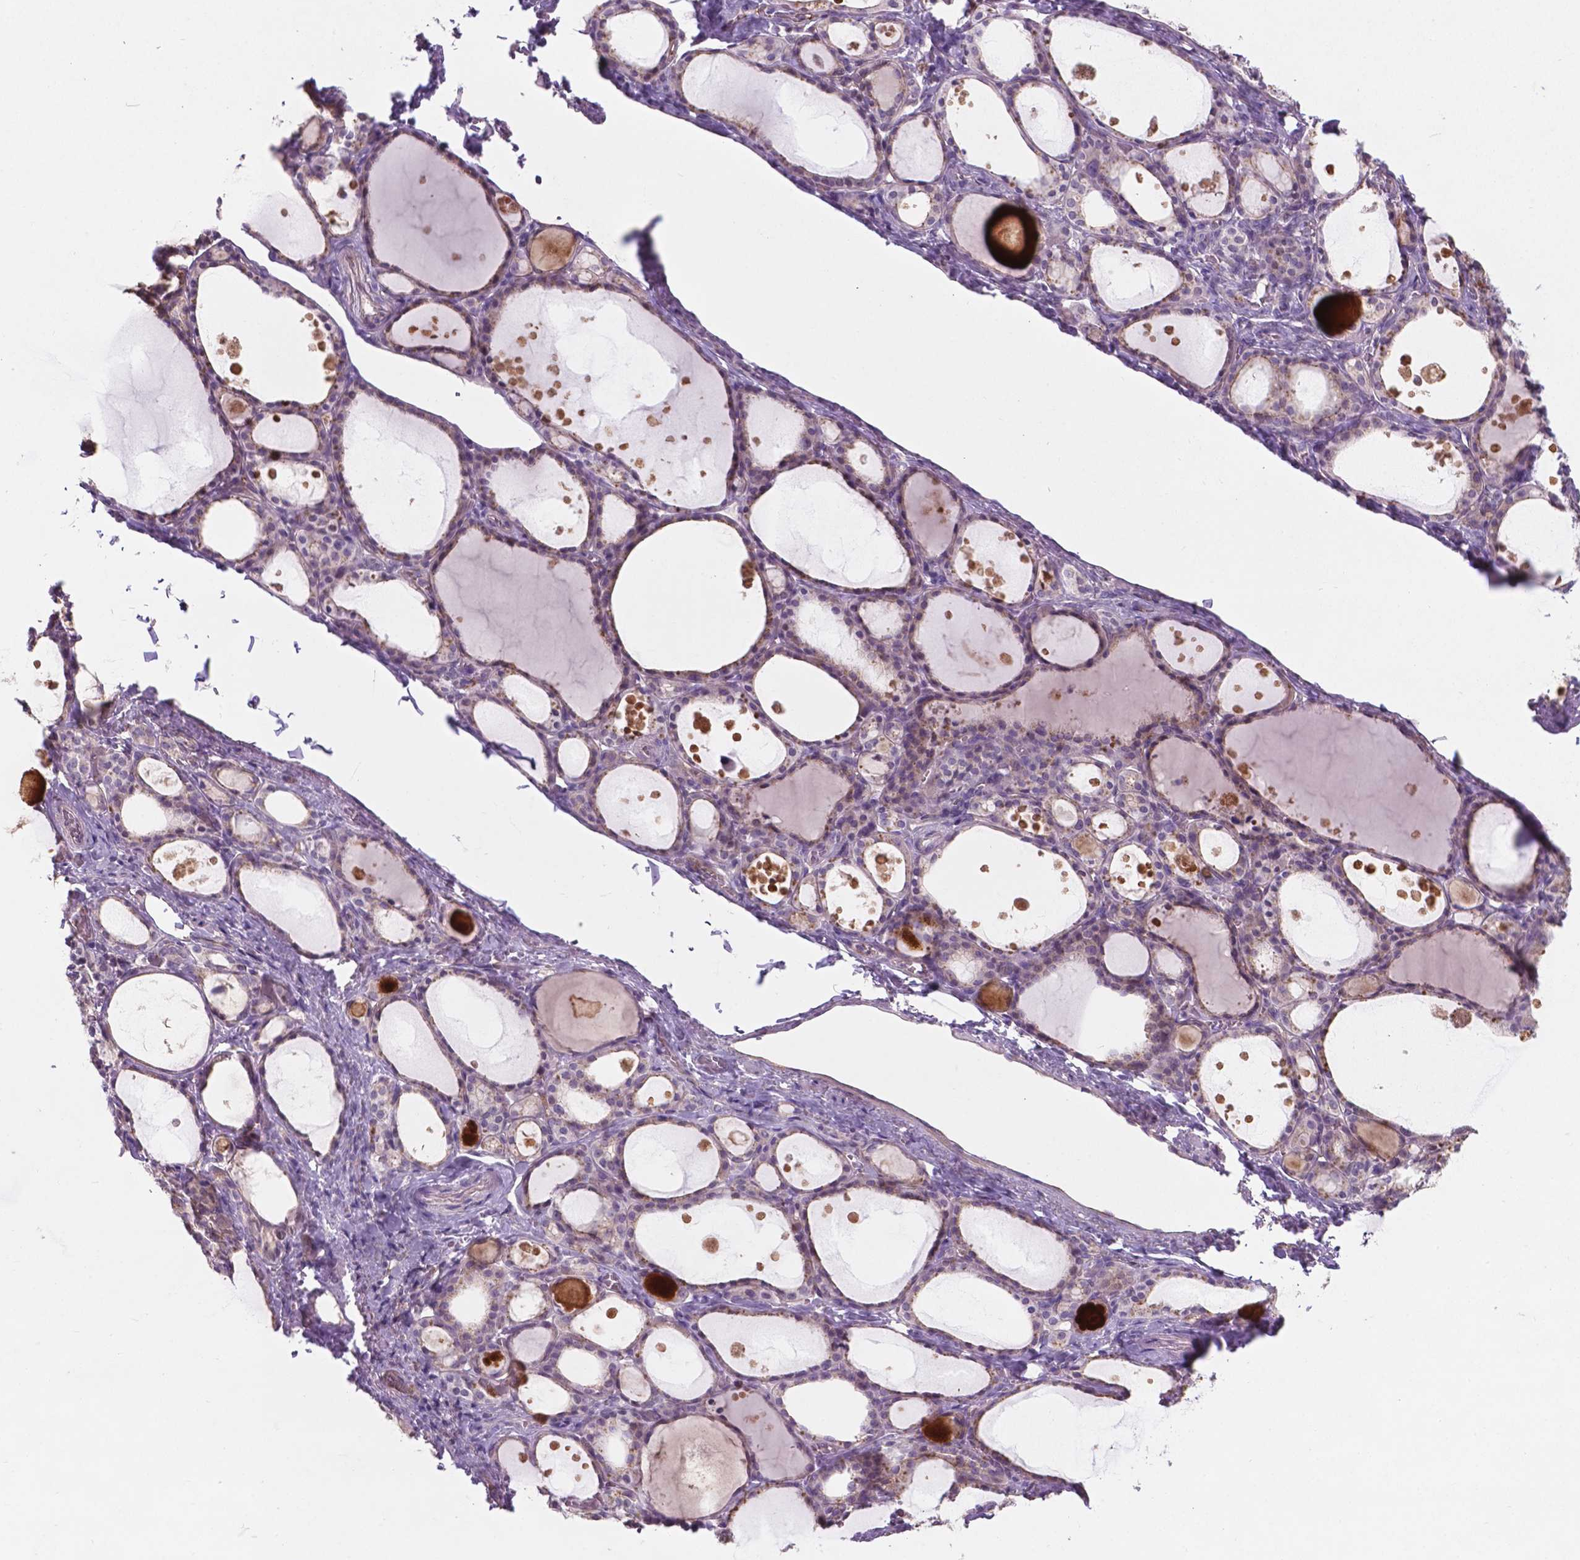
{"staining": {"intensity": "negative", "quantity": "none", "location": "none"}, "tissue": "thyroid gland", "cell_type": "Glandular cells", "image_type": "normal", "snomed": [{"axis": "morphology", "description": "Normal tissue, NOS"}, {"axis": "topography", "description": "Thyroid gland"}], "caption": "This is an IHC micrograph of benign thyroid gland. There is no expression in glandular cells.", "gene": "ARL5C", "patient": {"sex": "male", "age": 68}}